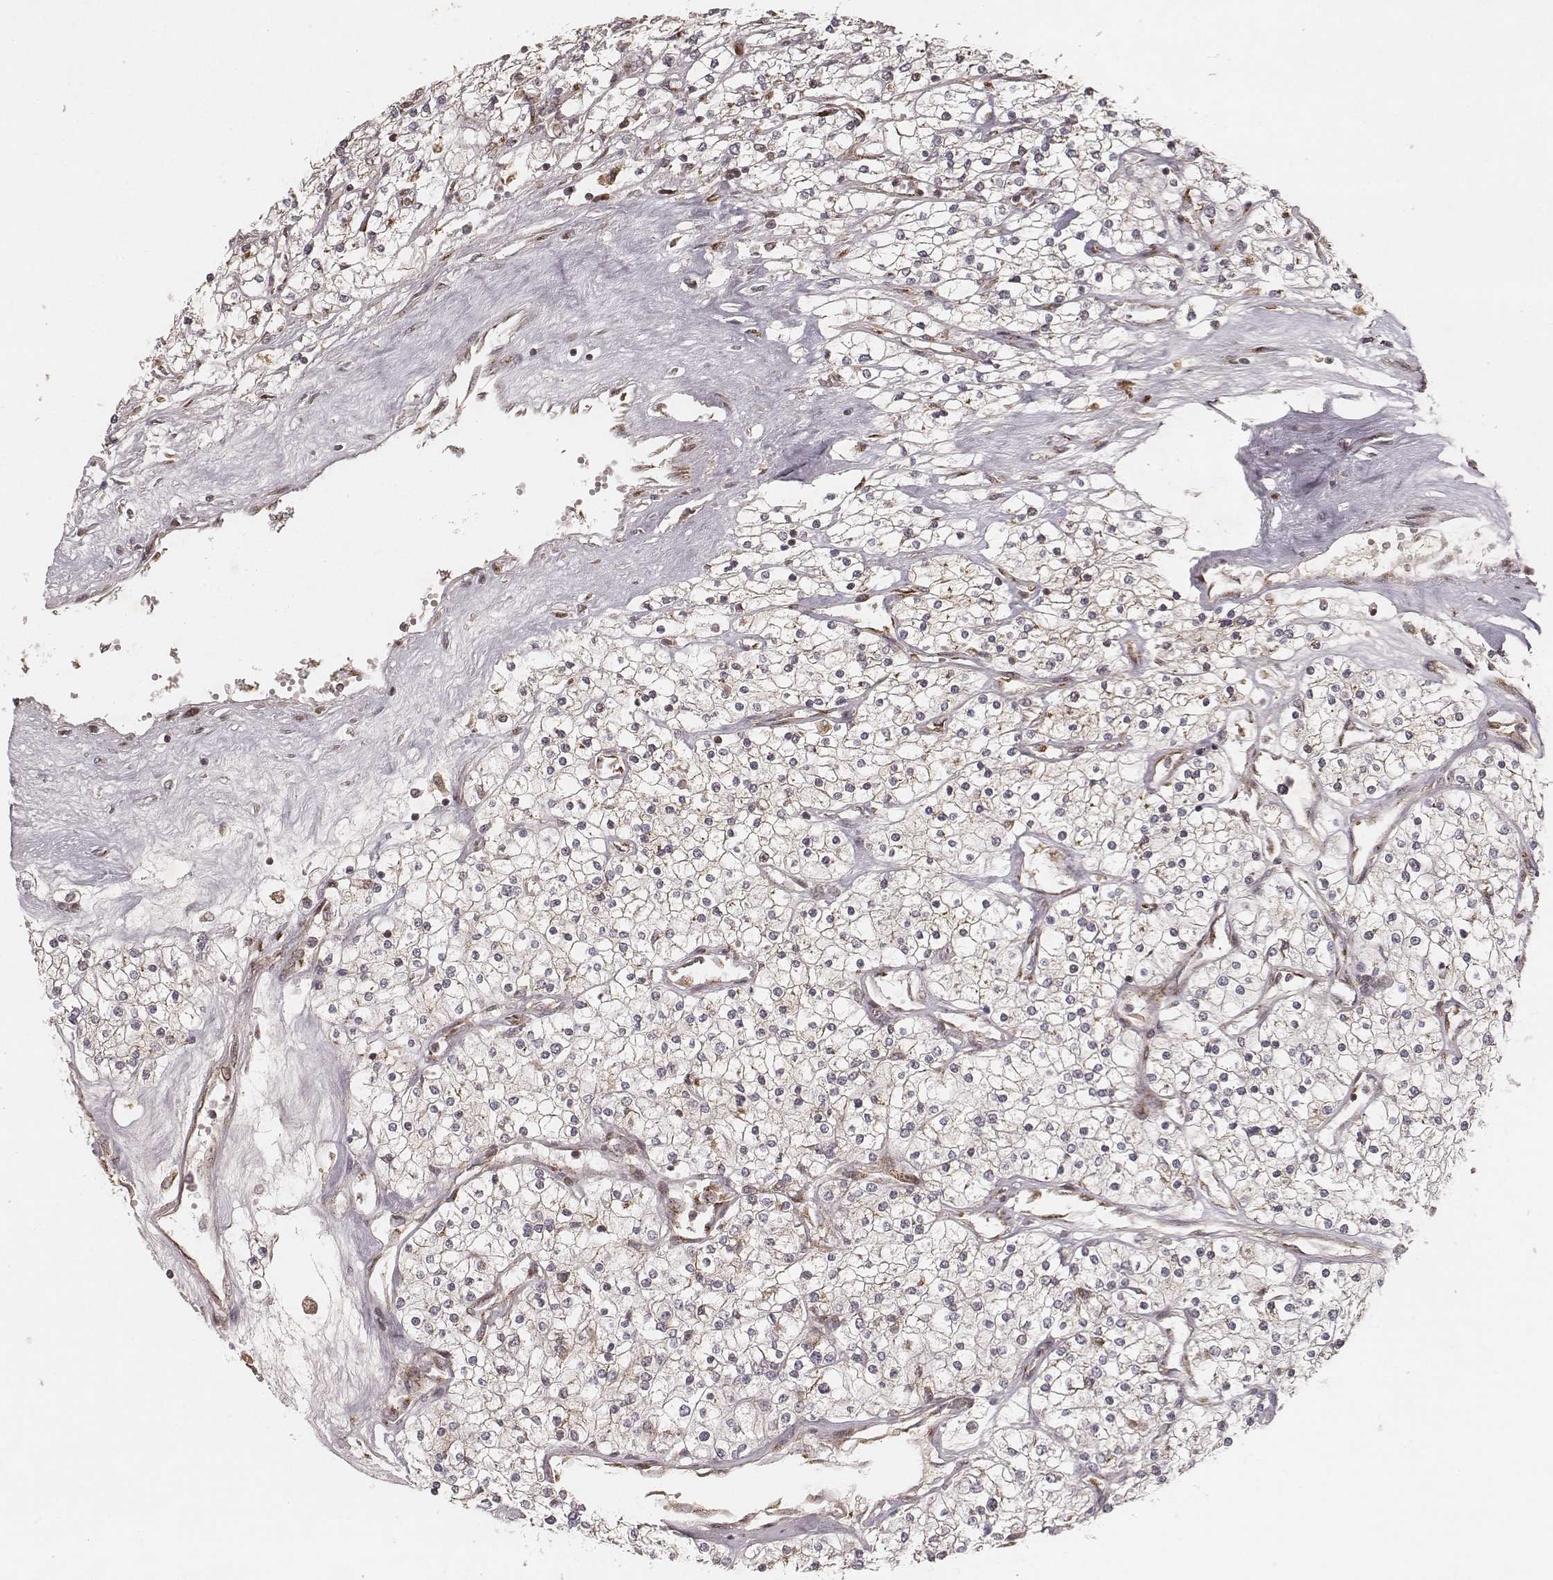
{"staining": {"intensity": "weak", "quantity": ">75%", "location": "cytoplasmic/membranous"}, "tissue": "renal cancer", "cell_type": "Tumor cells", "image_type": "cancer", "snomed": [{"axis": "morphology", "description": "Adenocarcinoma, NOS"}, {"axis": "topography", "description": "Kidney"}], "caption": "This is an image of immunohistochemistry (IHC) staining of adenocarcinoma (renal), which shows weak positivity in the cytoplasmic/membranous of tumor cells.", "gene": "MYO19", "patient": {"sex": "male", "age": 80}}